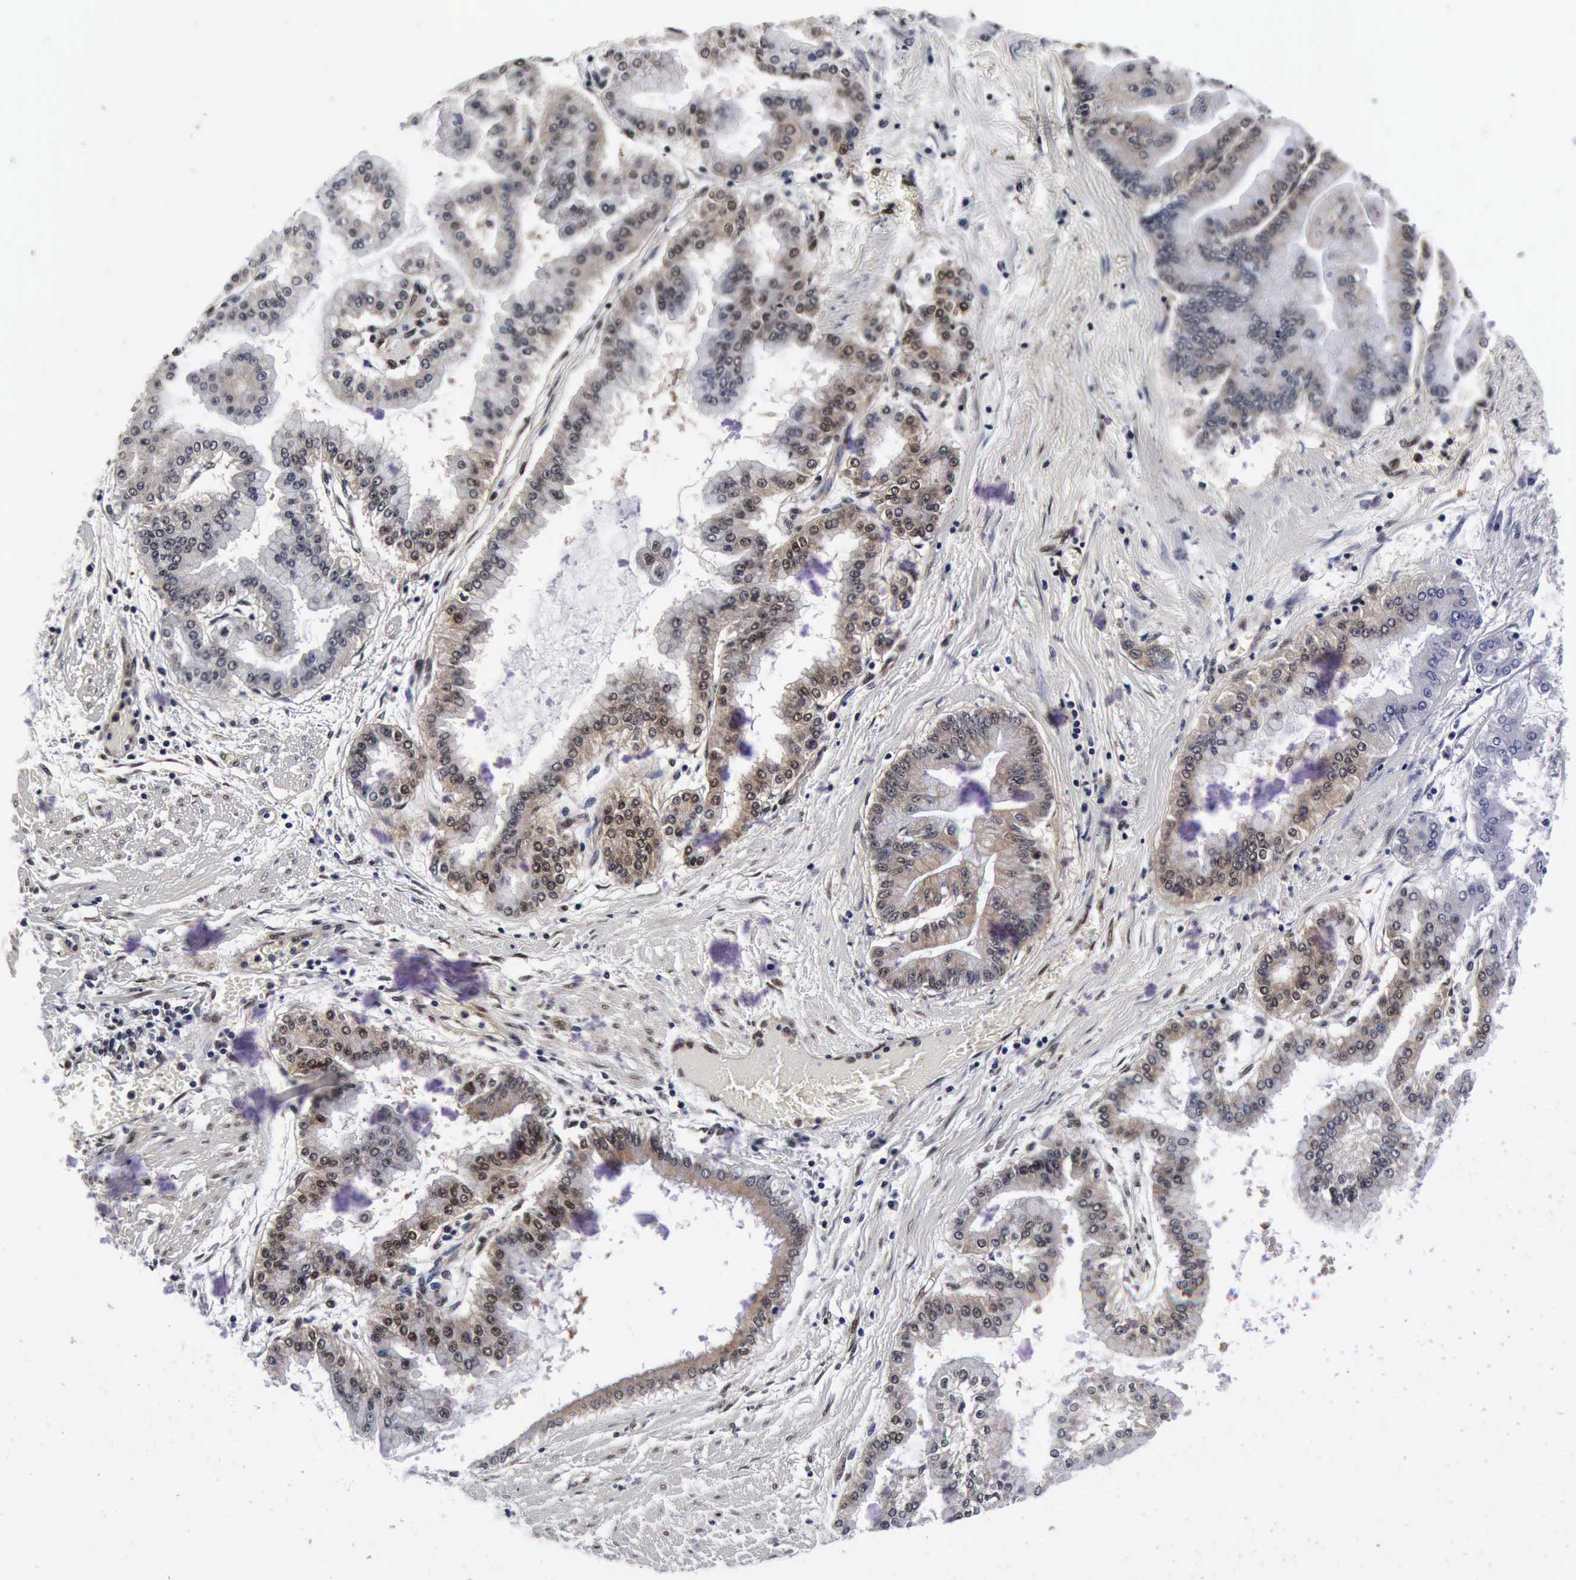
{"staining": {"intensity": "weak", "quantity": "25%-75%", "location": "cytoplasmic/membranous,nuclear"}, "tissue": "liver cancer", "cell_type": "Tumor cells", "image_type": "cancer", "snomed": [{"axis": "morphology", "description": "Cholangiocarcinoma"}, {"axis": "topography", "description": "Liver"}], "caption": "Weak cytoplasmic/membranous and nuclear expression is appreciated in approximately 25%-75% of tumor cells in cholangiocarcinoma (liver).", "gene": "UBC", "patient": {"sex": "female", "age": 79}}